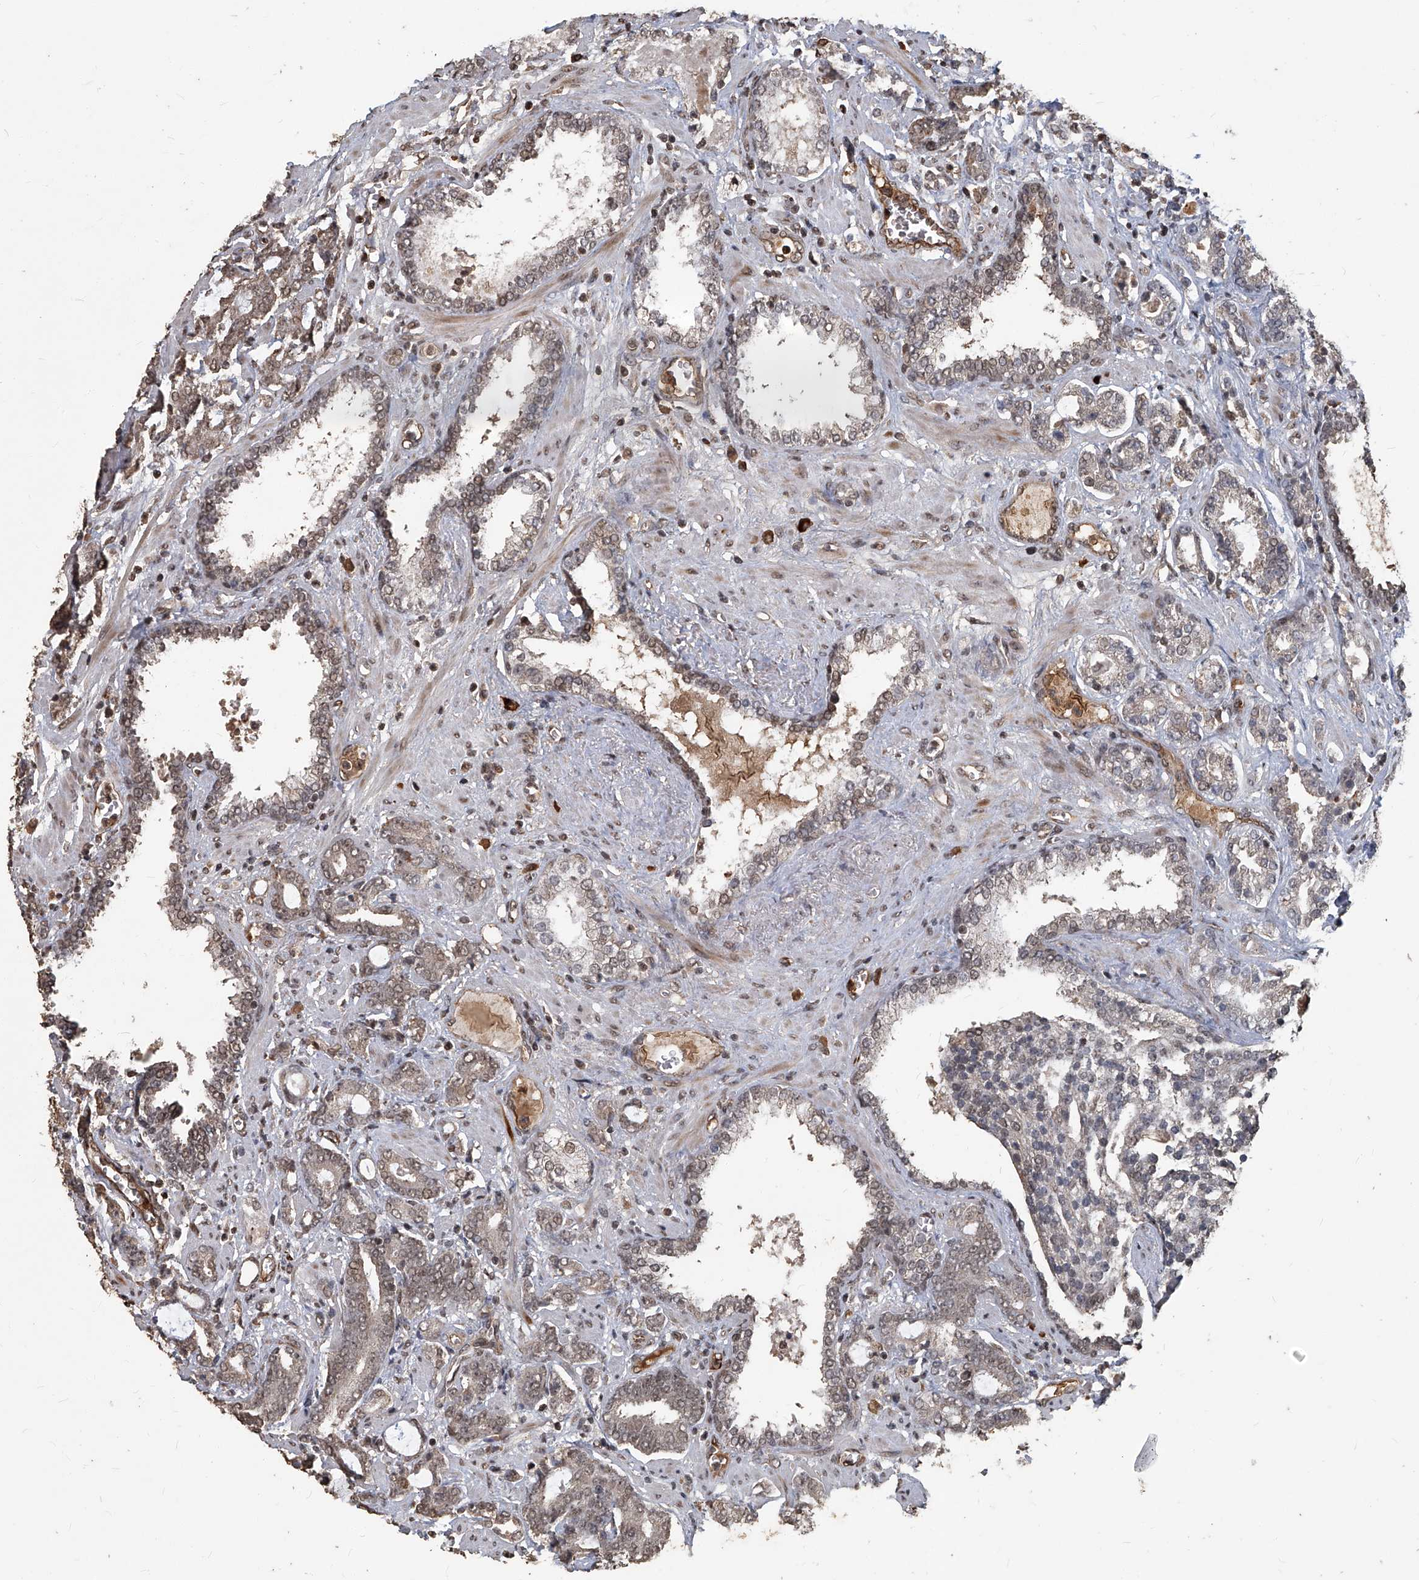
{"staining": {"intensity": "weak", "quantity": "<25%", "location": "cytoplasmic/membranous,nuclear"}, "tissue": "prostate cancer", "cell_type": "Tumor cells", "image_type": "cancer", "snomed": [{"axis": "morphology", "description": "Adenocarcinoma, High grade"}, {"axis": "topography", "description": "Prostate and seminal vesicle, NOS"}], "caption": "IHC micrograph of neoplastic tissue: adenocarcinoma (high-grade) (prostate) stained with DAB displays no significant protein positivity in tumor cells.", "gene": "GPR132", "patient": {"sex": "male", "age": 67}}